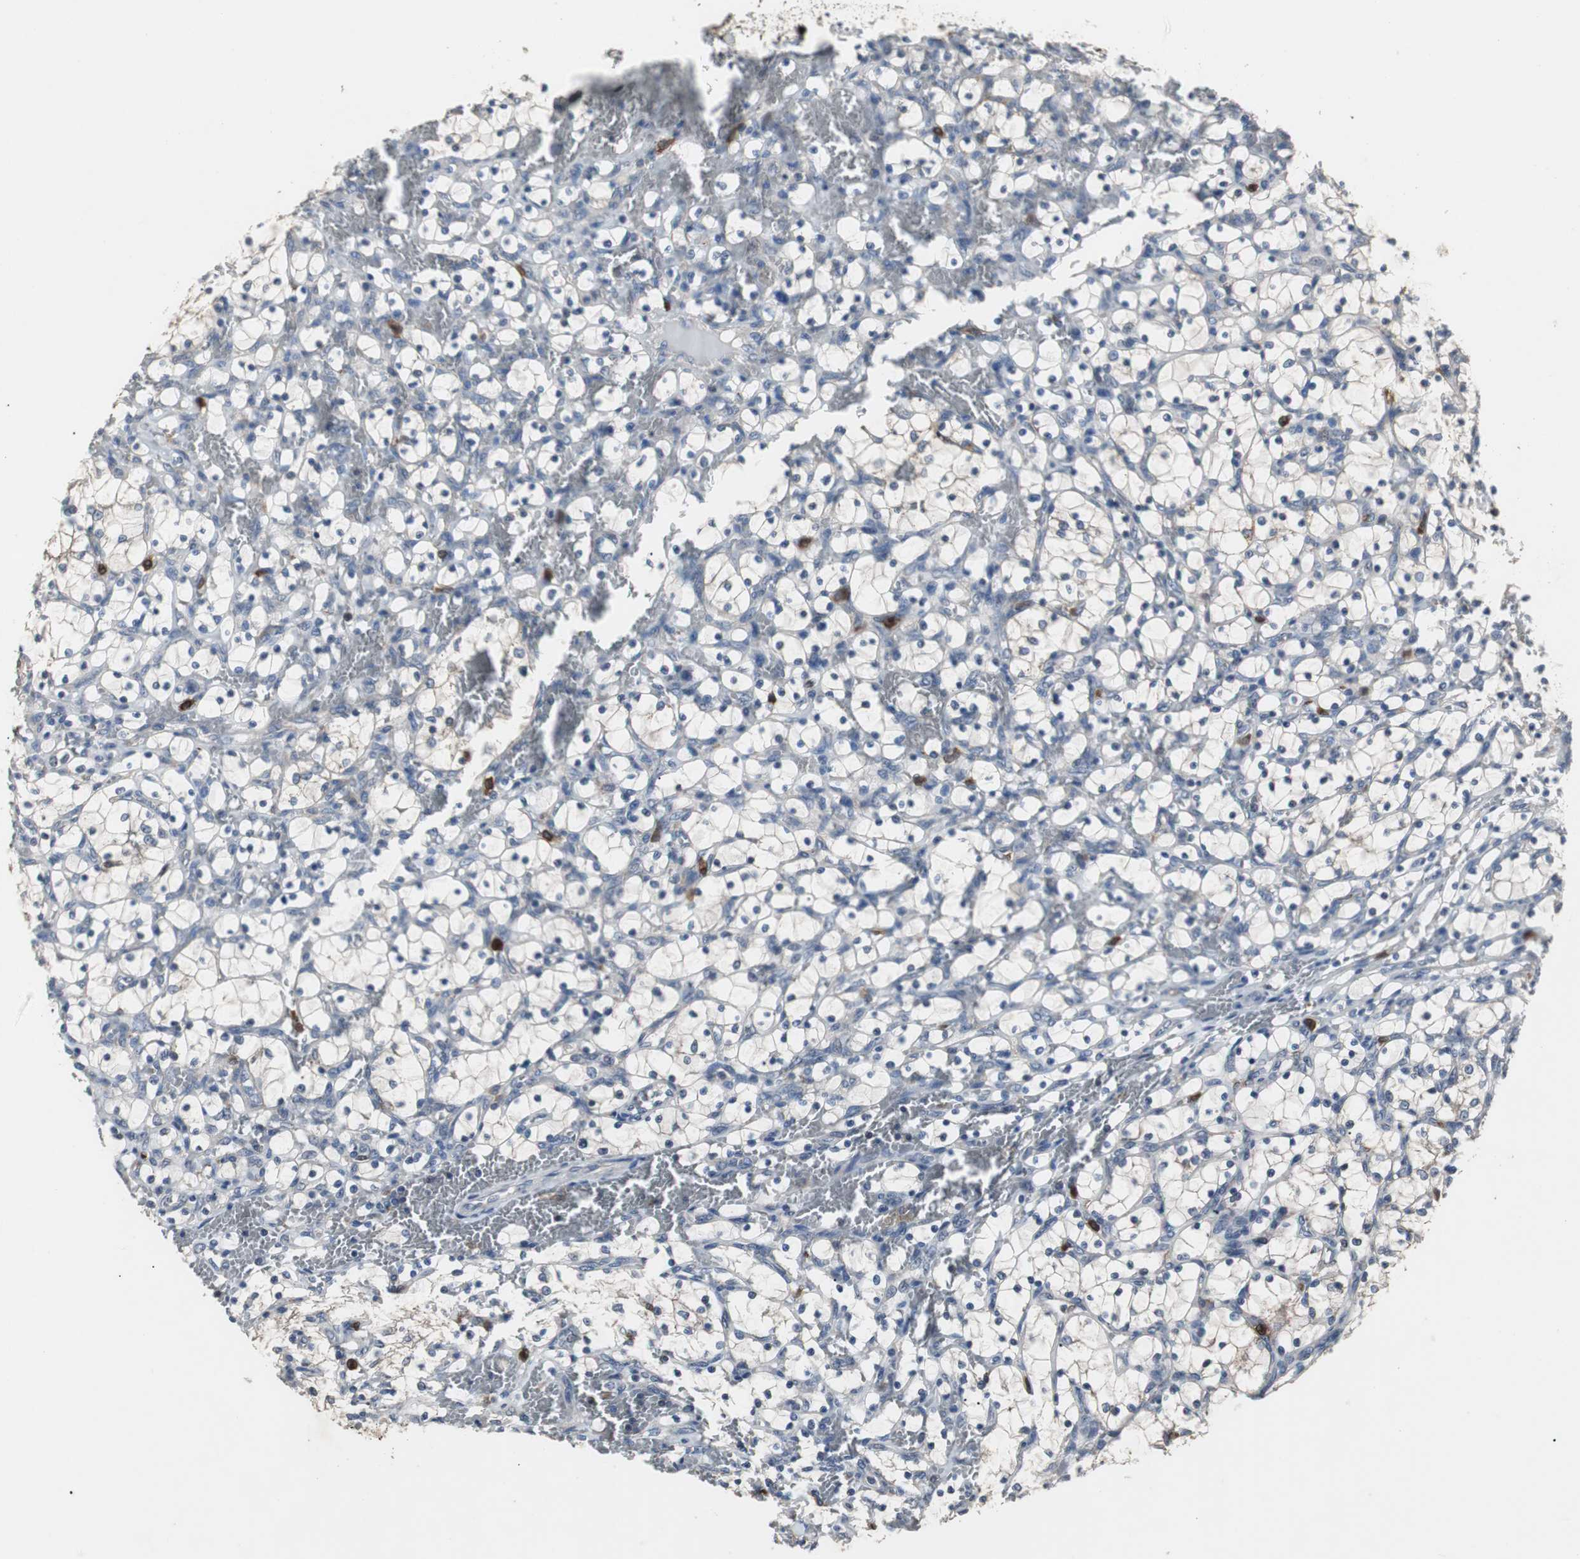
{"staining": {"intensity": "negative", "quantity": "none", "location": "none"}, "tissue": "renal cancer", "cell_type": "Tumor cells", "image_type": "cancer", "snomed": [{"axis": "morphology", "description": "Adenocarcinoma, NOS"}, {"axis": "topography", "description": "Kidney"}], "caption": "This is a histopathology image of IHC staining of adenocarcinoma (renal), which shows no staining in tumor cells.", "gene": "NCF2", "patient": {"sex": "female", "age": 69}}